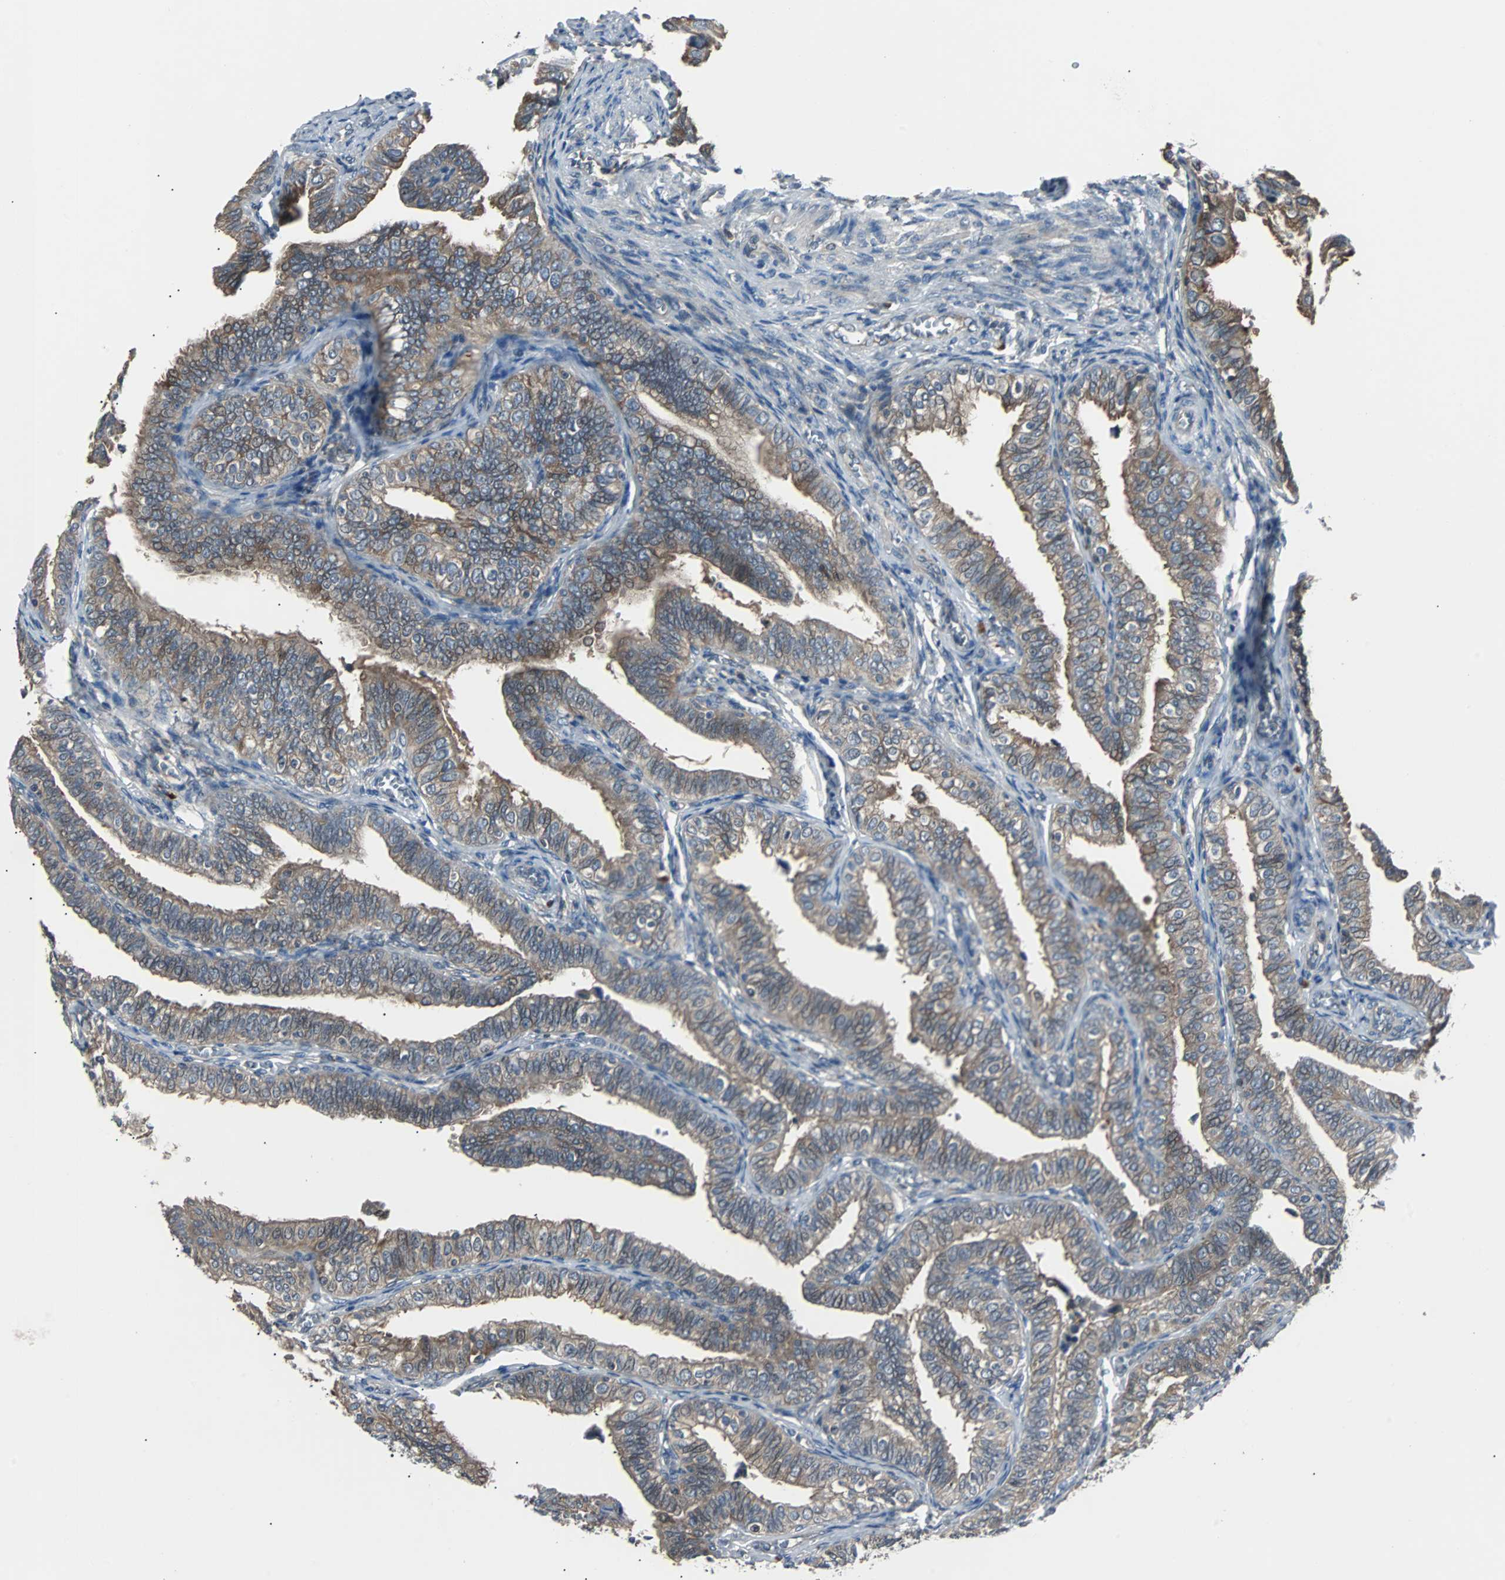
{"staining": {"intensity": "moderate", "quantity": ">75%", "location": "cytoplasmic/membranous"}, "tissue": "fallopian tube", "cell_type": "Glandular cells", "image_type": "normal", "snomed": [{"axis": "morphology", "description": "Normal tissue, NOS"}, {"axis": "topography", "description": "Fallopian tube"}], "caption": "High-magnification brightfield microscopy of normal fallopian tube stained with DAB (3,3'-diaminobenzidine) (brown) and counterstained with hematoxylin (blue). glandular cells exhibit moderate cytoplasmic/membranous positivity is identified in approximately>75% of cells.", "gene": "ARF1", "patient": {"sex": "female", "age": 46}}